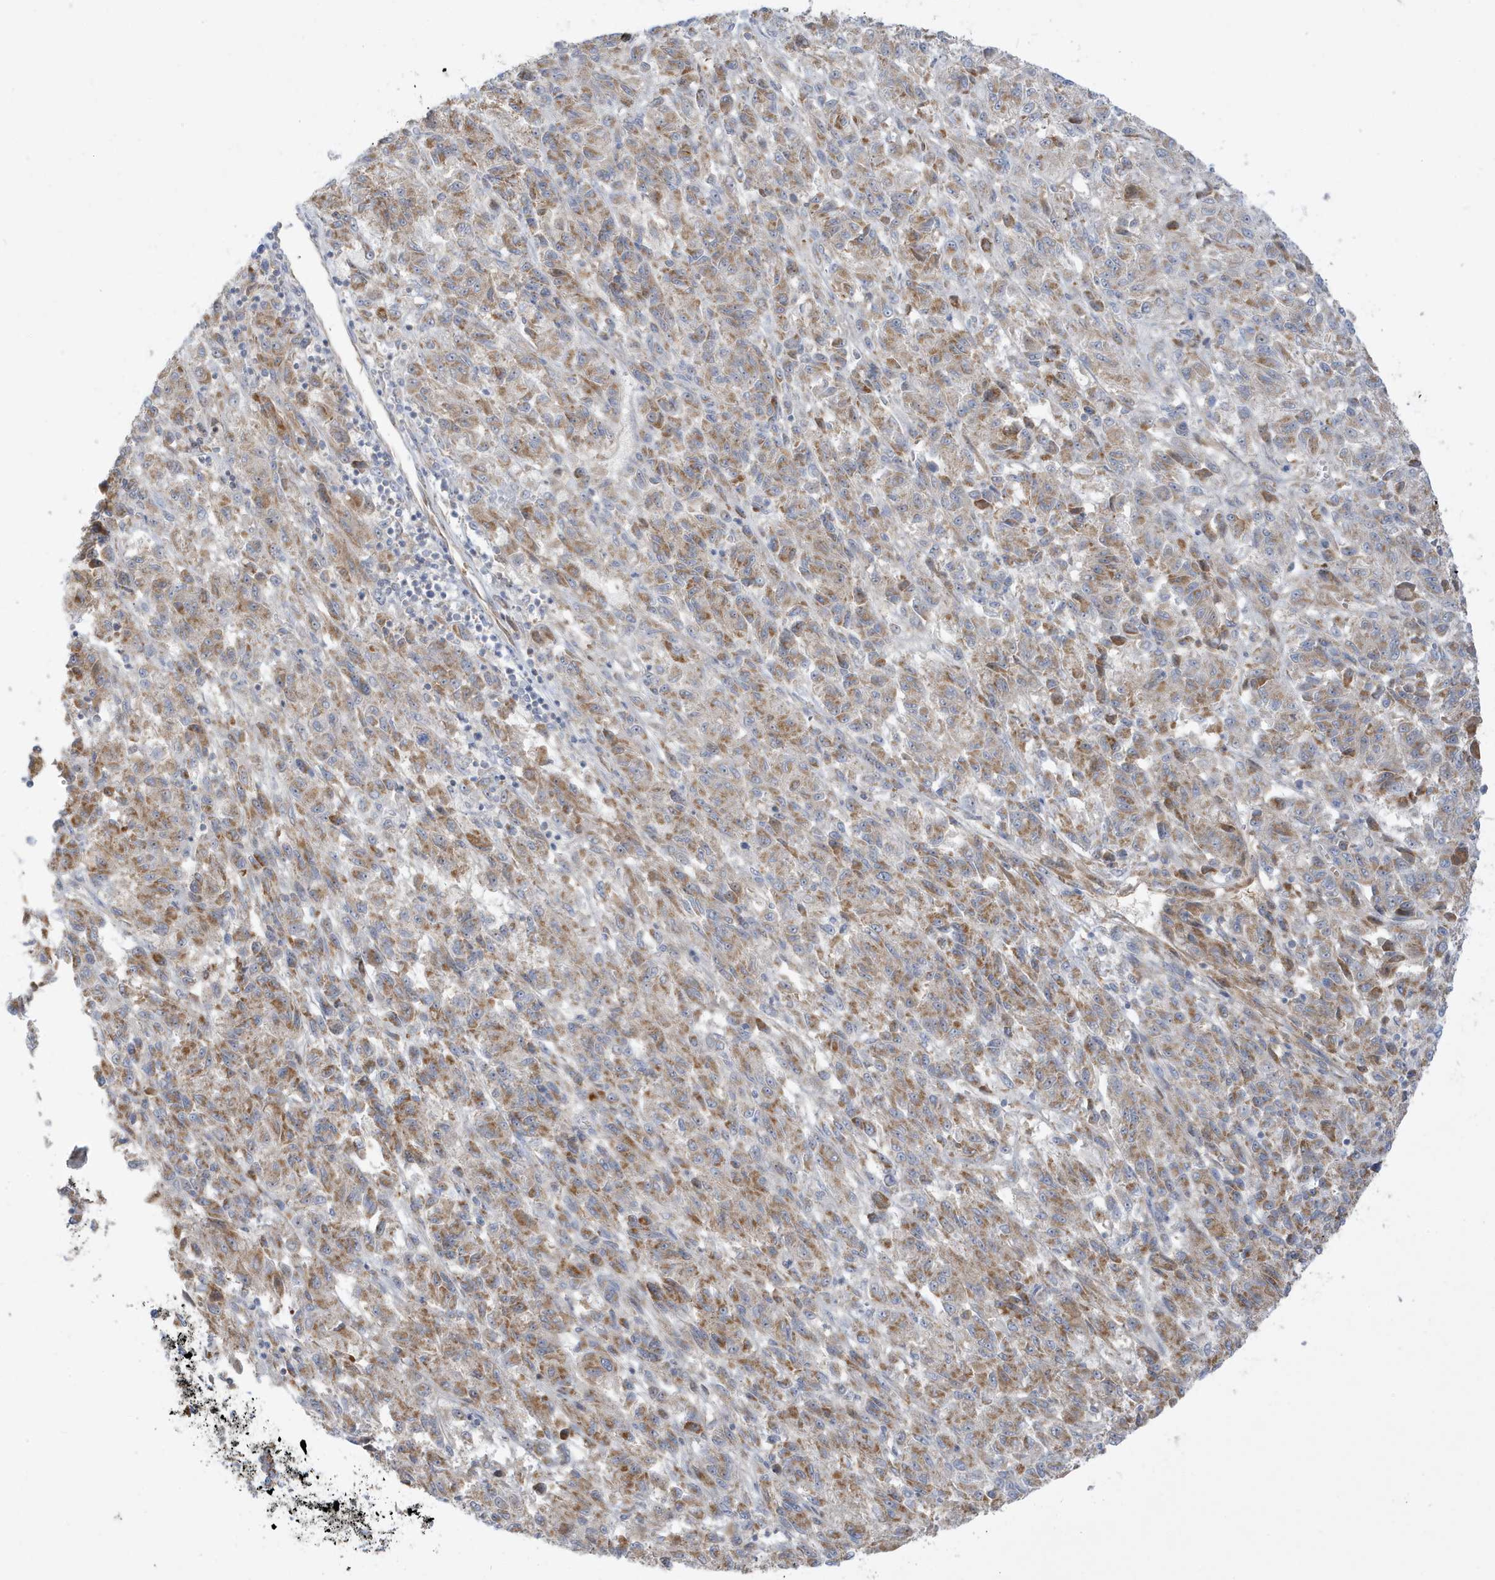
{"staining": {"intensity": "moderate", "quantity": ">75%", "location": "cytoplasmic/membranous"}, "tissue": "melanoma", "cell_type": "Tumor cells", "image_type": "cancer", "snomed": [{"axis": "morphology", "description": "Malignant melanoma, Metastatic site"}, {"axis": "topography", "description": "Lung"}], "caption": "Protein analysis of melanoma tissue demonstrates moderate cytoplasmic/membranous staining in approximately >75% of tumor cells. (DAB (3,3'-diaminobenzidine) = brown stain, brightfield microscopy at high magnification).", "gene": "IFT57", "patient": {"sex": "male", "age": 64}}